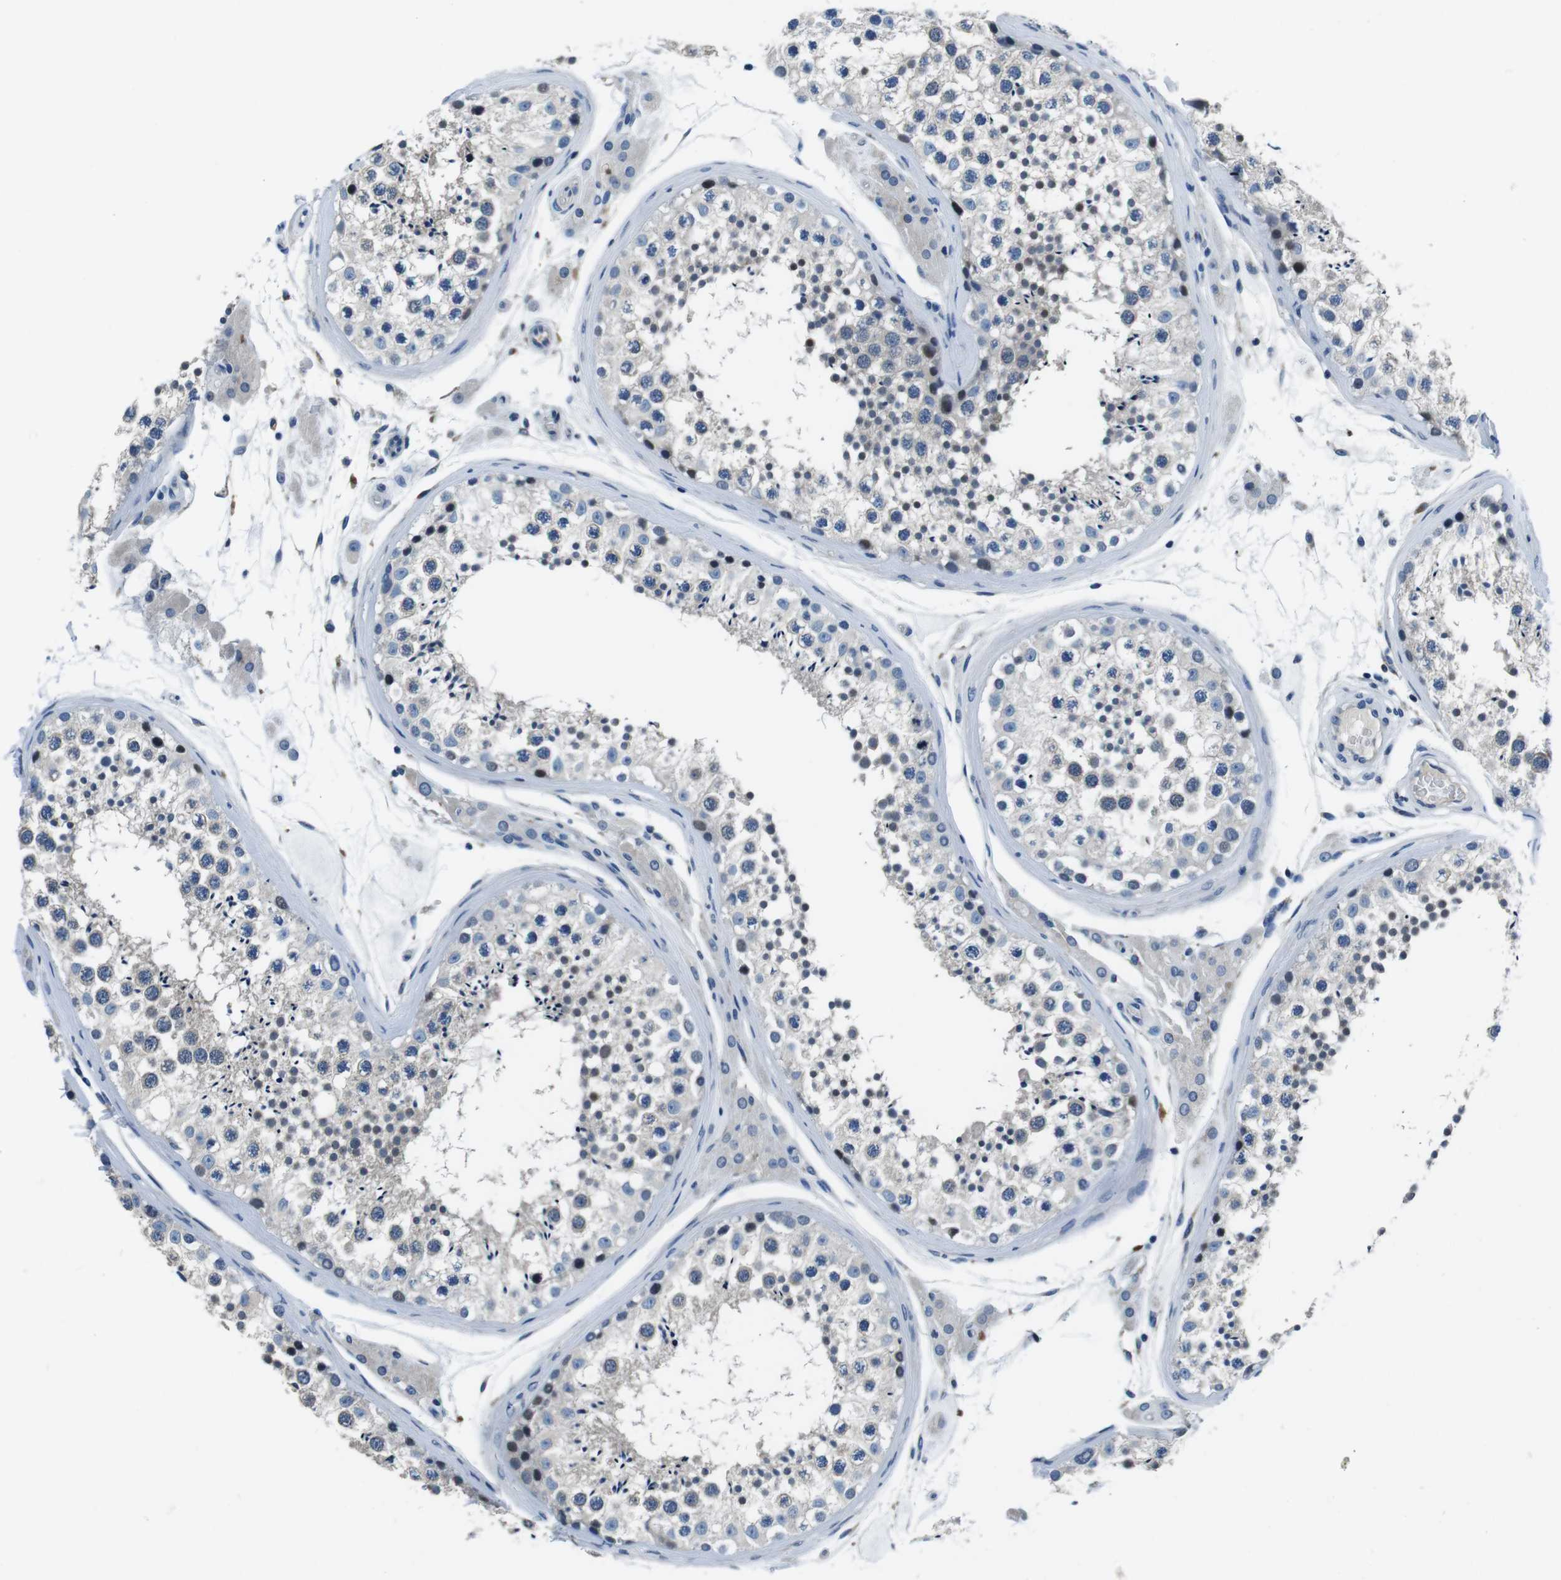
{"staining": {"intensity": "weak", "quantity": "<25%", "location": "nuclear"}, "tissue": "testis", "cell_type": "Cells in seminiferous ducts", "image_type": "normal", "snomed": [{"axis": "morphology", "description": "Normal tissue, NOS"}, {"axis": "topography", "description": "Testis"}], "caption": "A high-resolution photomicrograph shows IHC staining of unremarkable testis, which demonstrates no significant expression in cells in seminiferous ducts.", "gene": "KCNJ5", "patient": {"sex": "male", "age": 46}}